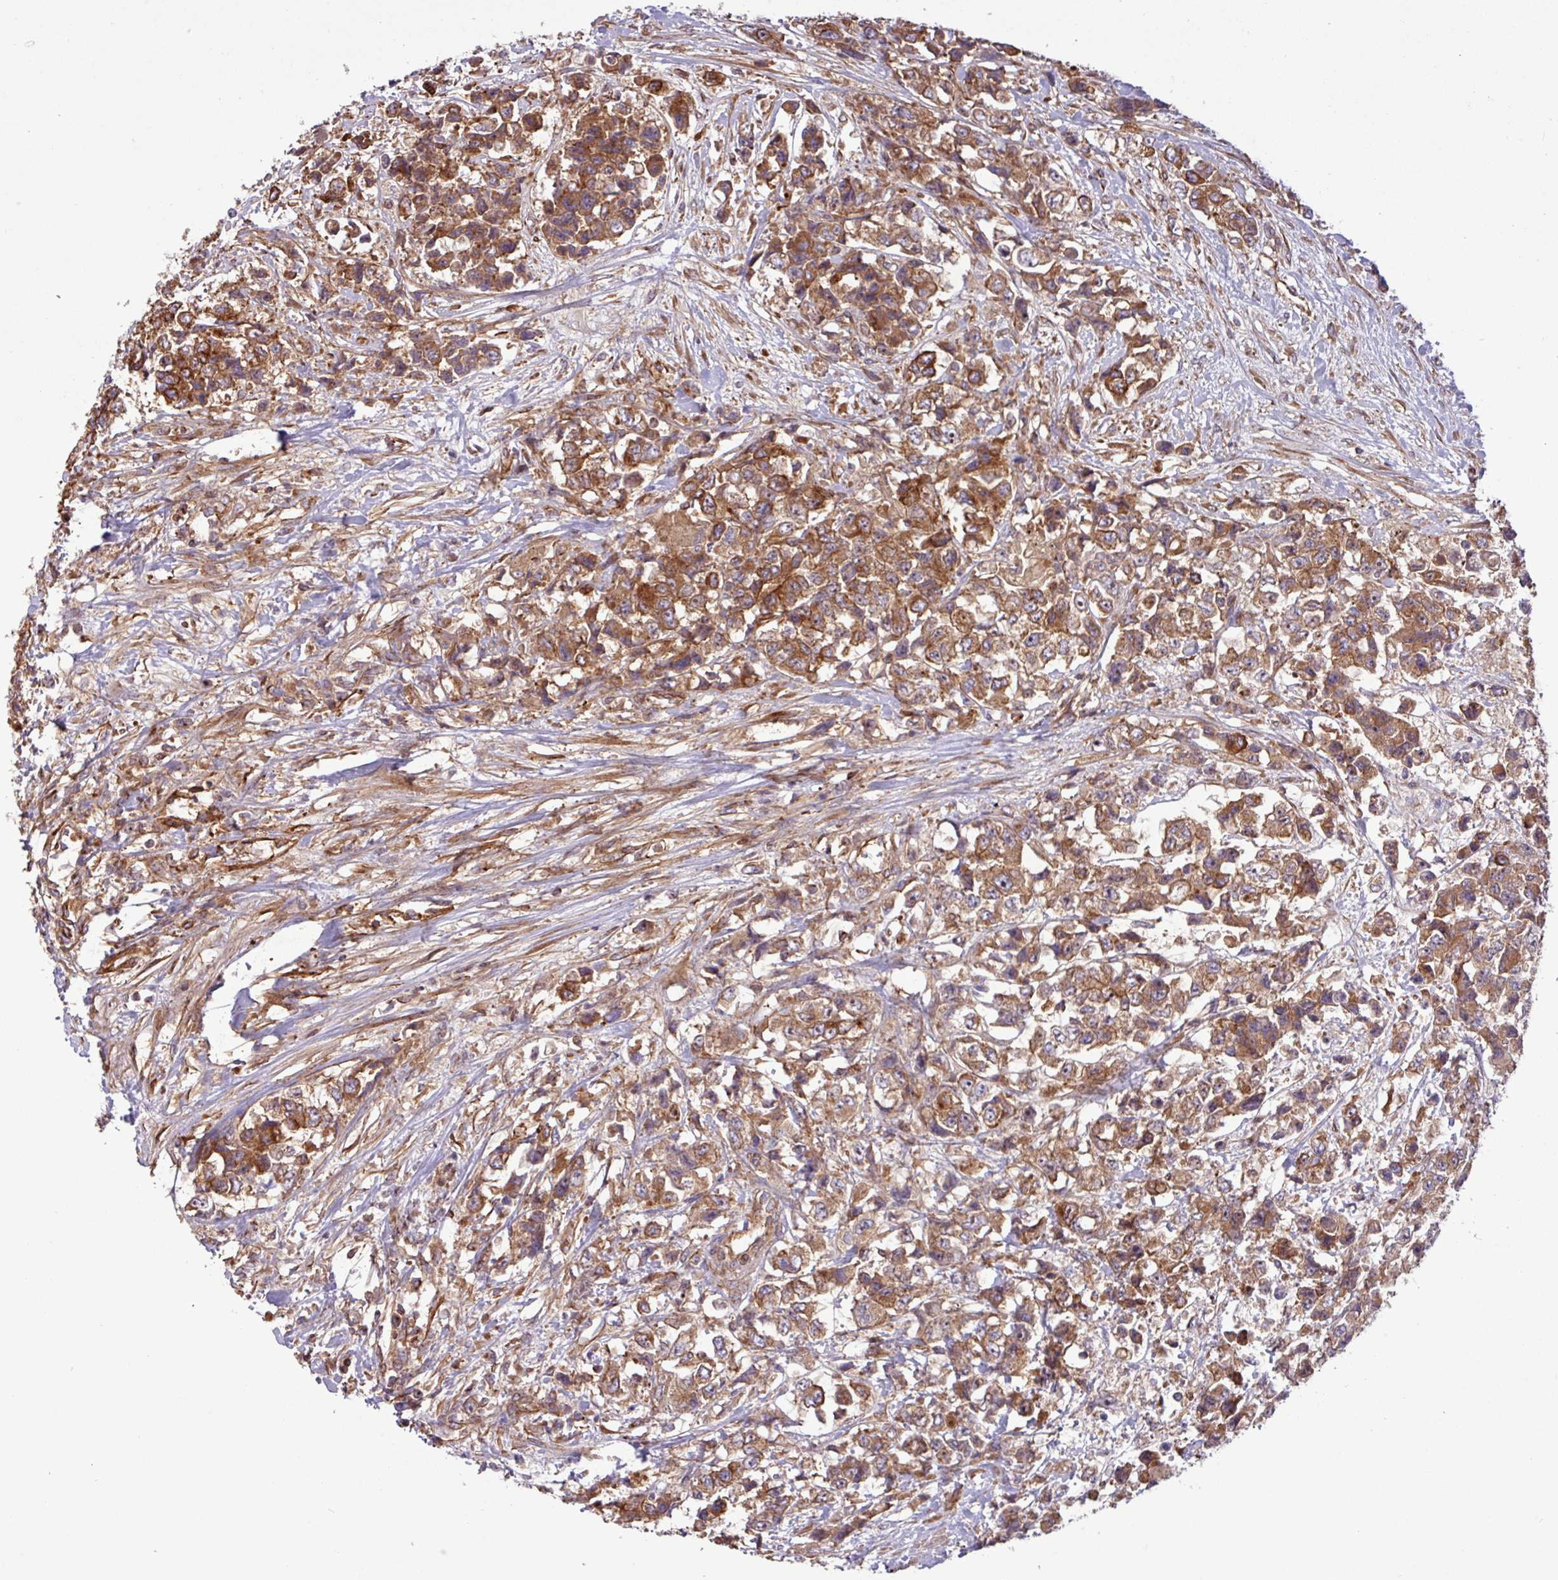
{"staining": {"intensity": "strong", "quantity": ">75%", "location": "cytoplasmic/membranous"}, "tissue": "urothelial cancer", "cell_type": "Tumor cells", "image_type": "cancer", "snomed": [{"axis": "morphology", "description": "Urothelial carcinoma, High grade"}, {"axis": "topography", "description": "Urinary bladder"}], "caption": "Immunohistochemical staining of human urothelial carcinoma (high-grade) demonstrates high levels of strong cytoplasmic/membranous expression in approximately >75% of tumor cells.", "gene": "ZNF300", "patient": {"sex": "female", "age": 78}}